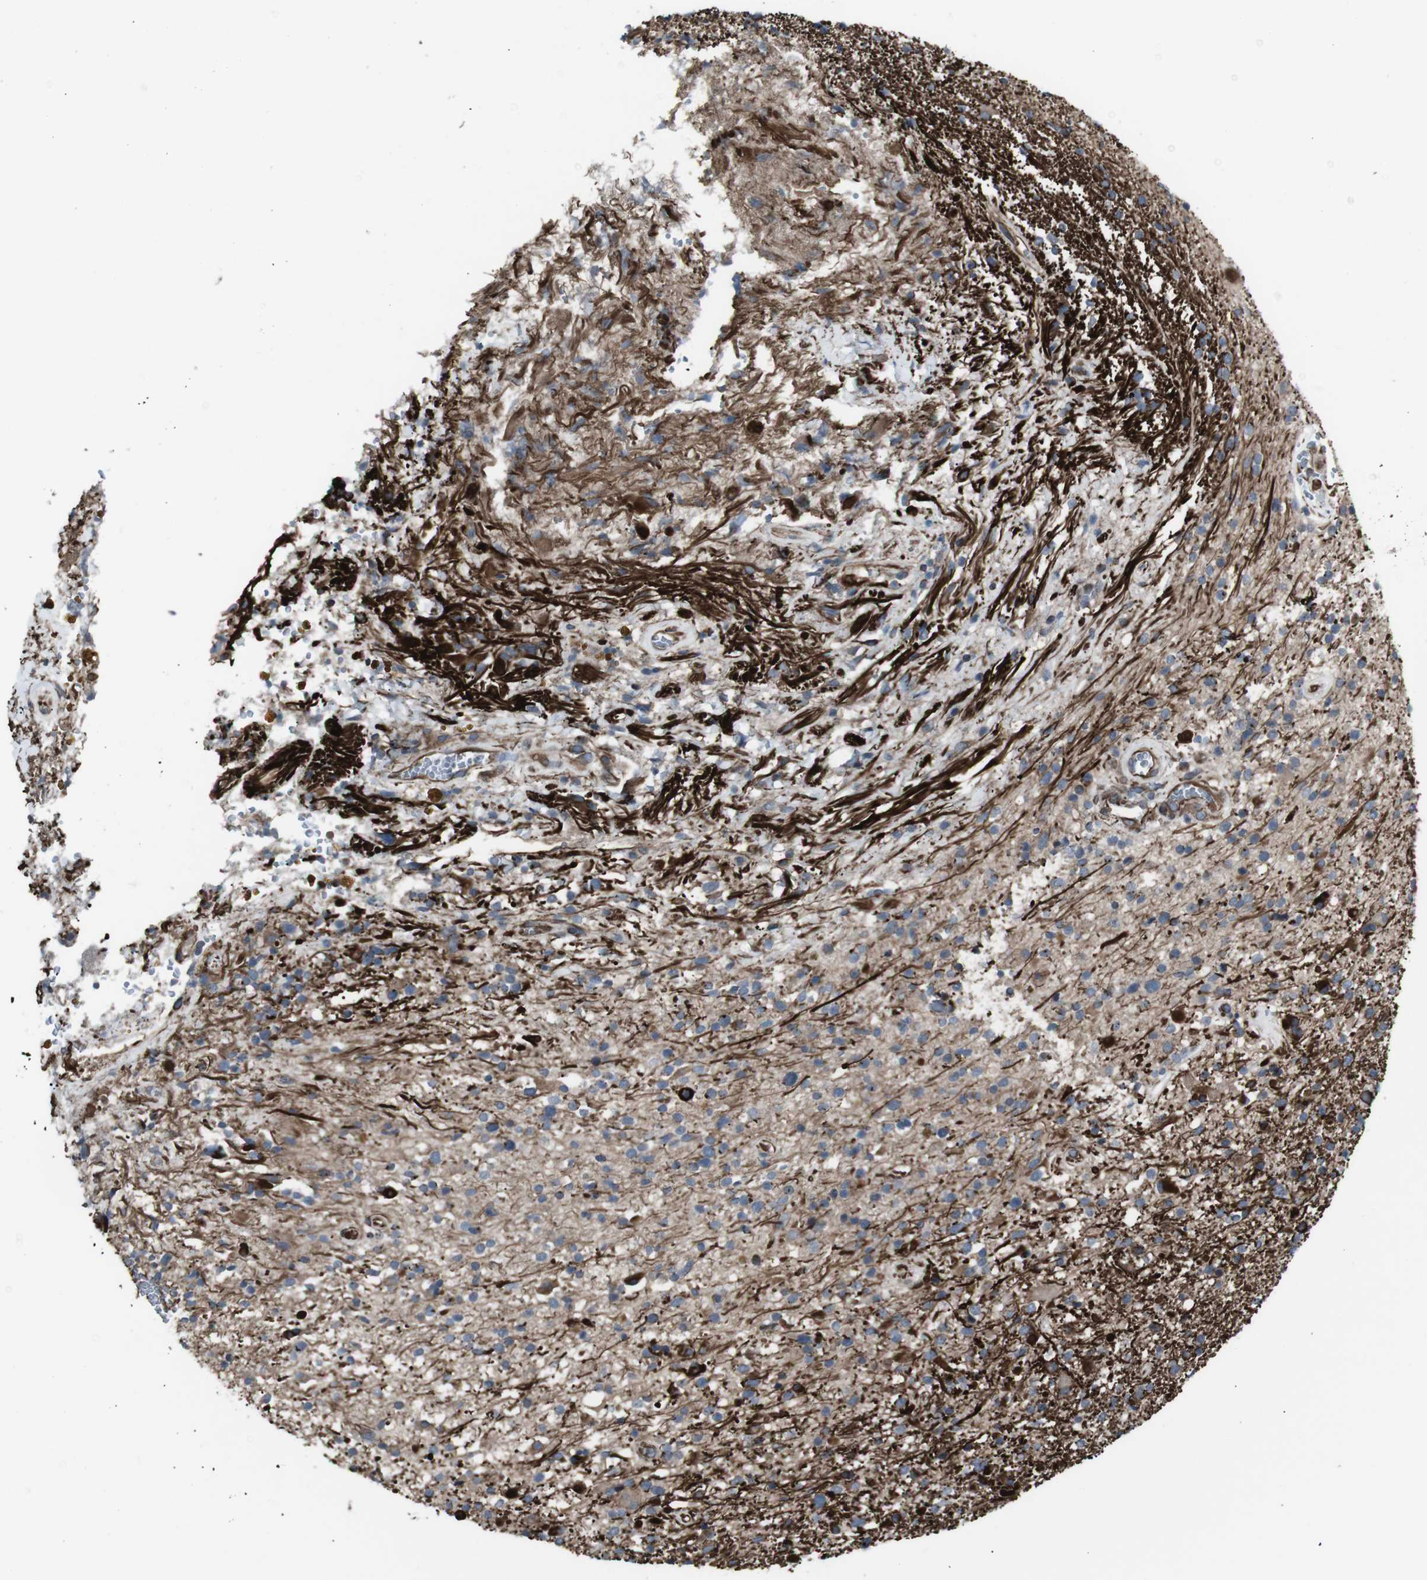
{"staining": {"intensity": "strong", "quantity": "25%-75%", "location": "cytoplasmic/membranous"}, "tissue": "glioma", "cell_type": "Tumor cells", "image_type": "cancer", "snomed": [{"axis": "morphology", "description": "Glioma, malignant, High grade"}, {"axis": "topography", "description": "Brain"}], "caption": "Protein analysis of glioma tissue displays strong cytoplasmic/membranous positivity in approximately 25%-75% of tumor cells. (Stains: DAB in brown, nuclei in blue, Microscopy: brightfield microscopy at high magnification).", "gene": "TMEM141", "patient": {"sex": "male", "age": 33}}